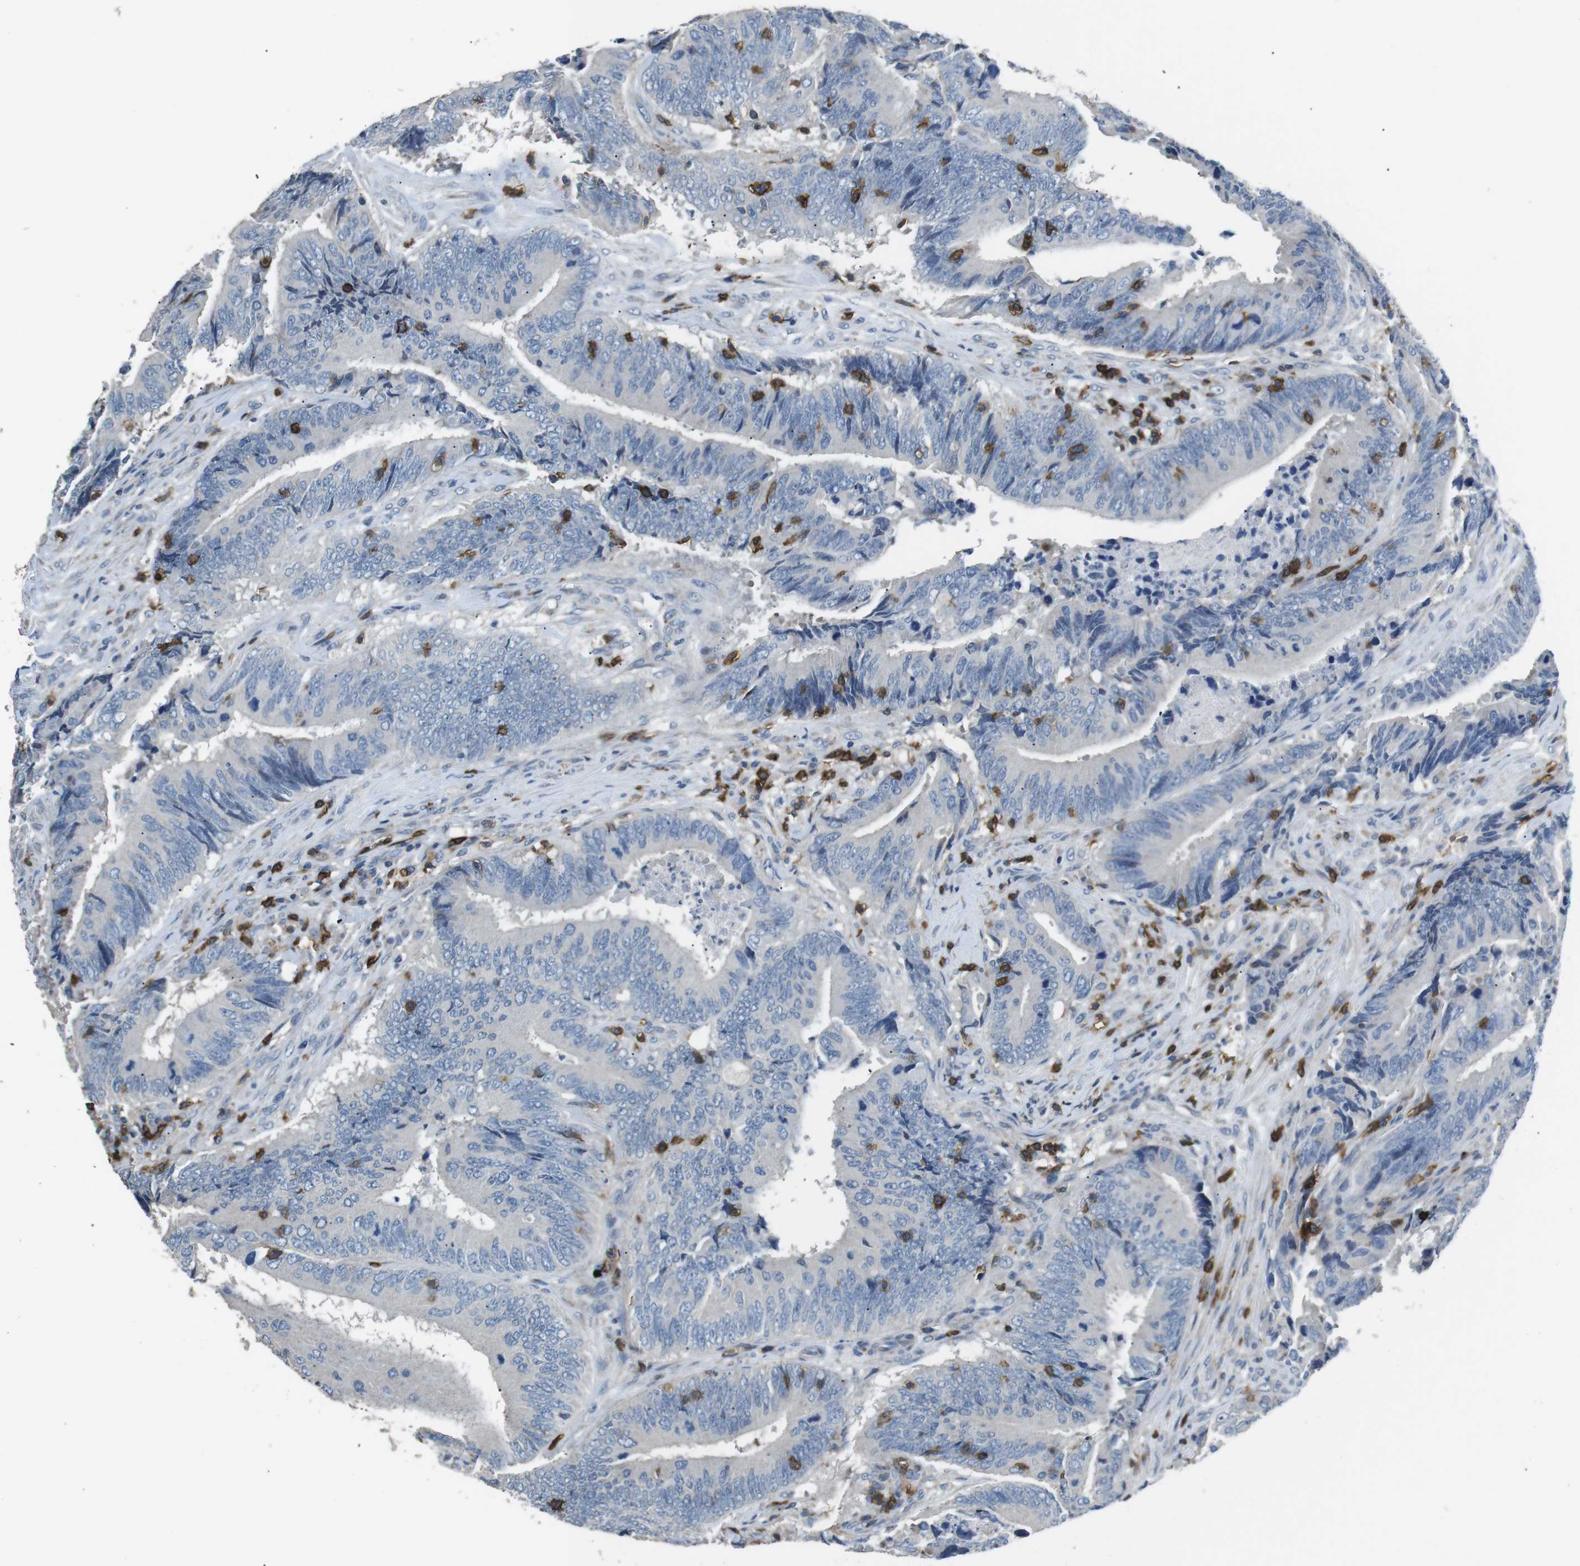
{"staining": {"intensity": "negative", "quantity": "none", "location": "none"}, "tissue": "colorectal cancer", "cell_type": "Tumor cells", "image_type": "cancer", "snomed": [{"axis": "morphology", "description": "Normal tissue, NOS"}, {"axis": "morphology", "description": "Adenocarcinoma, NOS"}, {"axis": "topography", "description": "Colon"}], "caption": "Immunohistochemical staining of human colorectal adenocarcinoma reveals no significant positivity in tumor cells.", "gene": "CD6", "patient": {"sex": "male", "age": 56}}